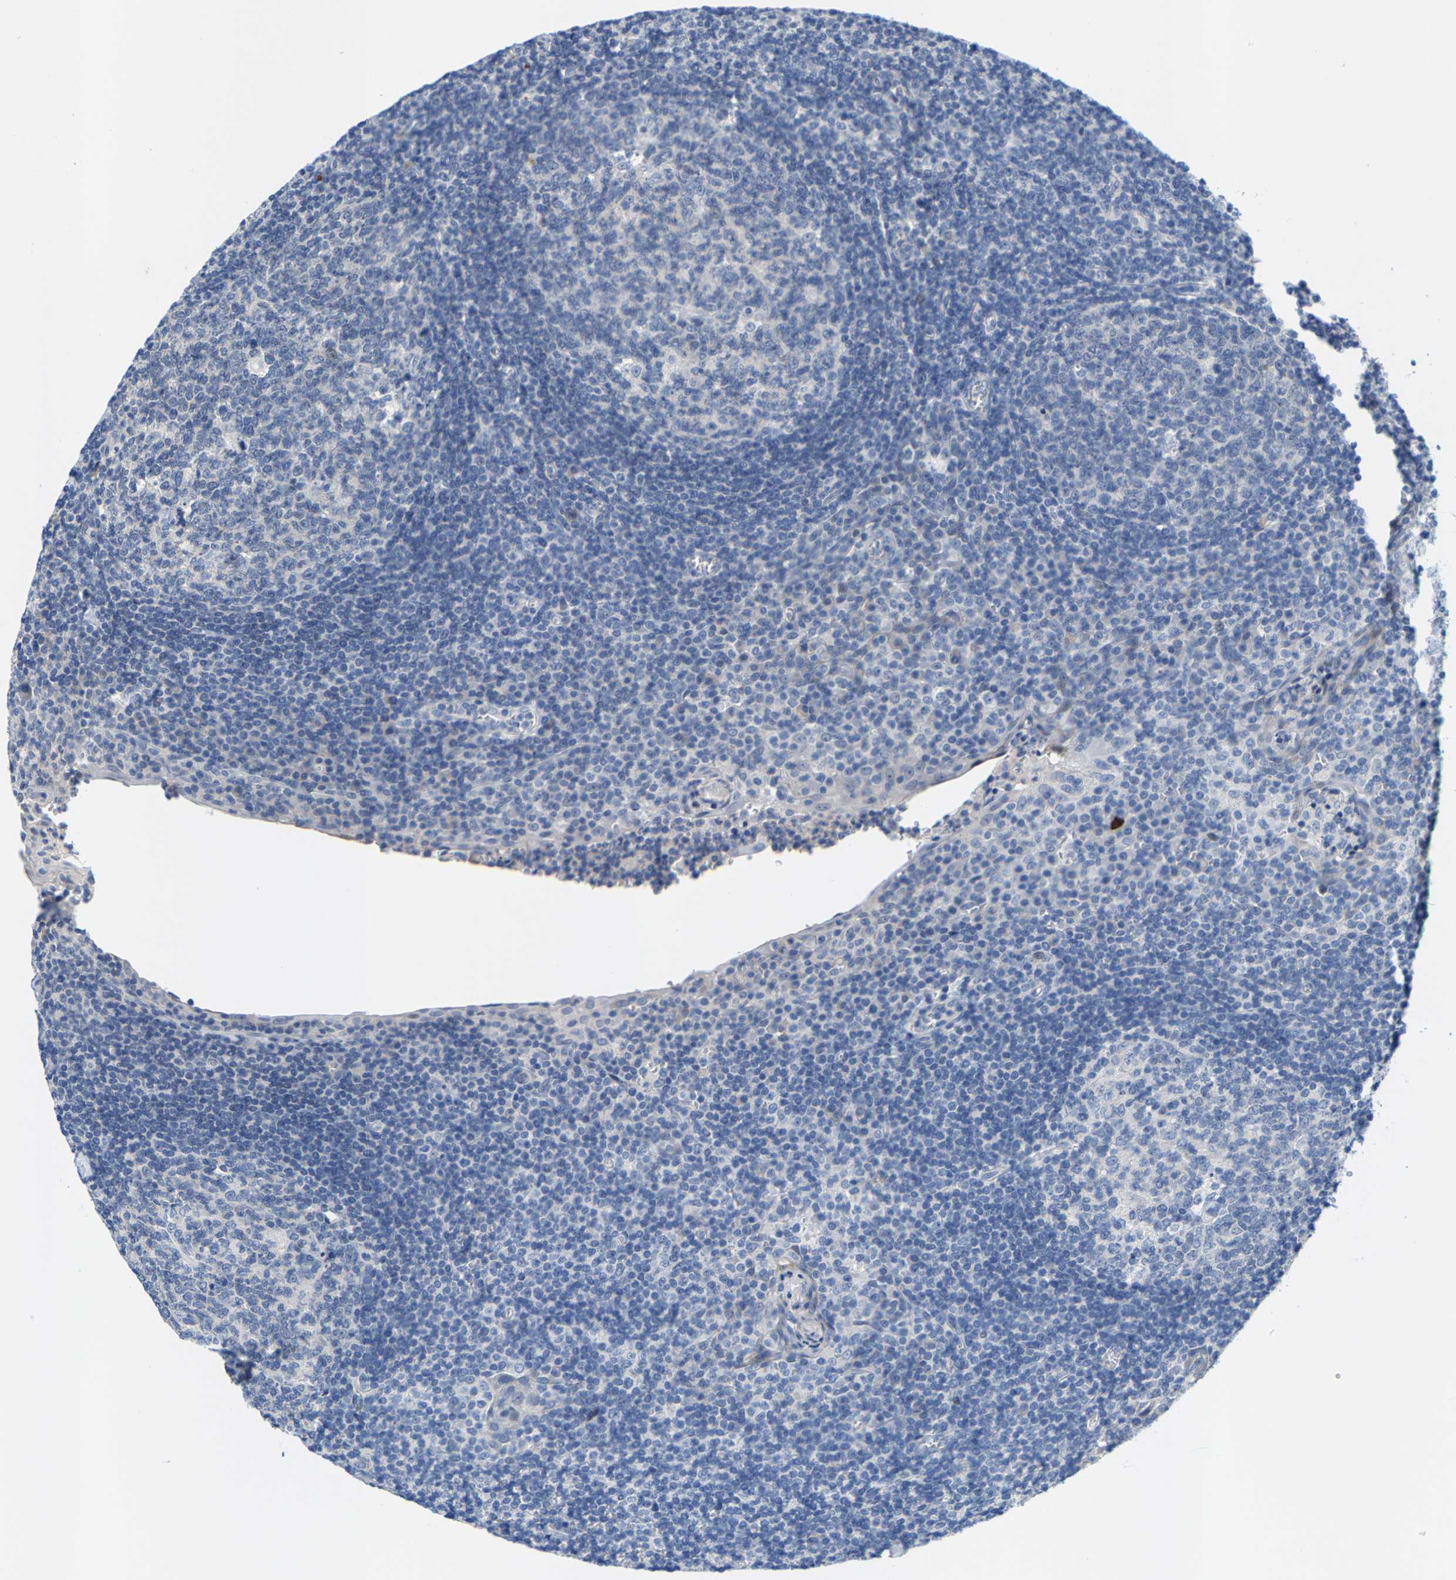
{"staining": {"intensity": "negative", "quantity": "none", "location": "none"}, "tissue": "tonsil", "cell_type": "Germinal center cells", "image_type": "normal", "snomed": [{"axis": "morphology", "description": "Normal tissue, NOS"}, {"axis": "topography", "description": "Tonsil"}], "caption": "Immunohistochemistry (IHC) of benign human tonsil exhibits no positivity in germinal center cells.", "gene": "KLHL1", "patient": {"sex": "male", "age": 37}}